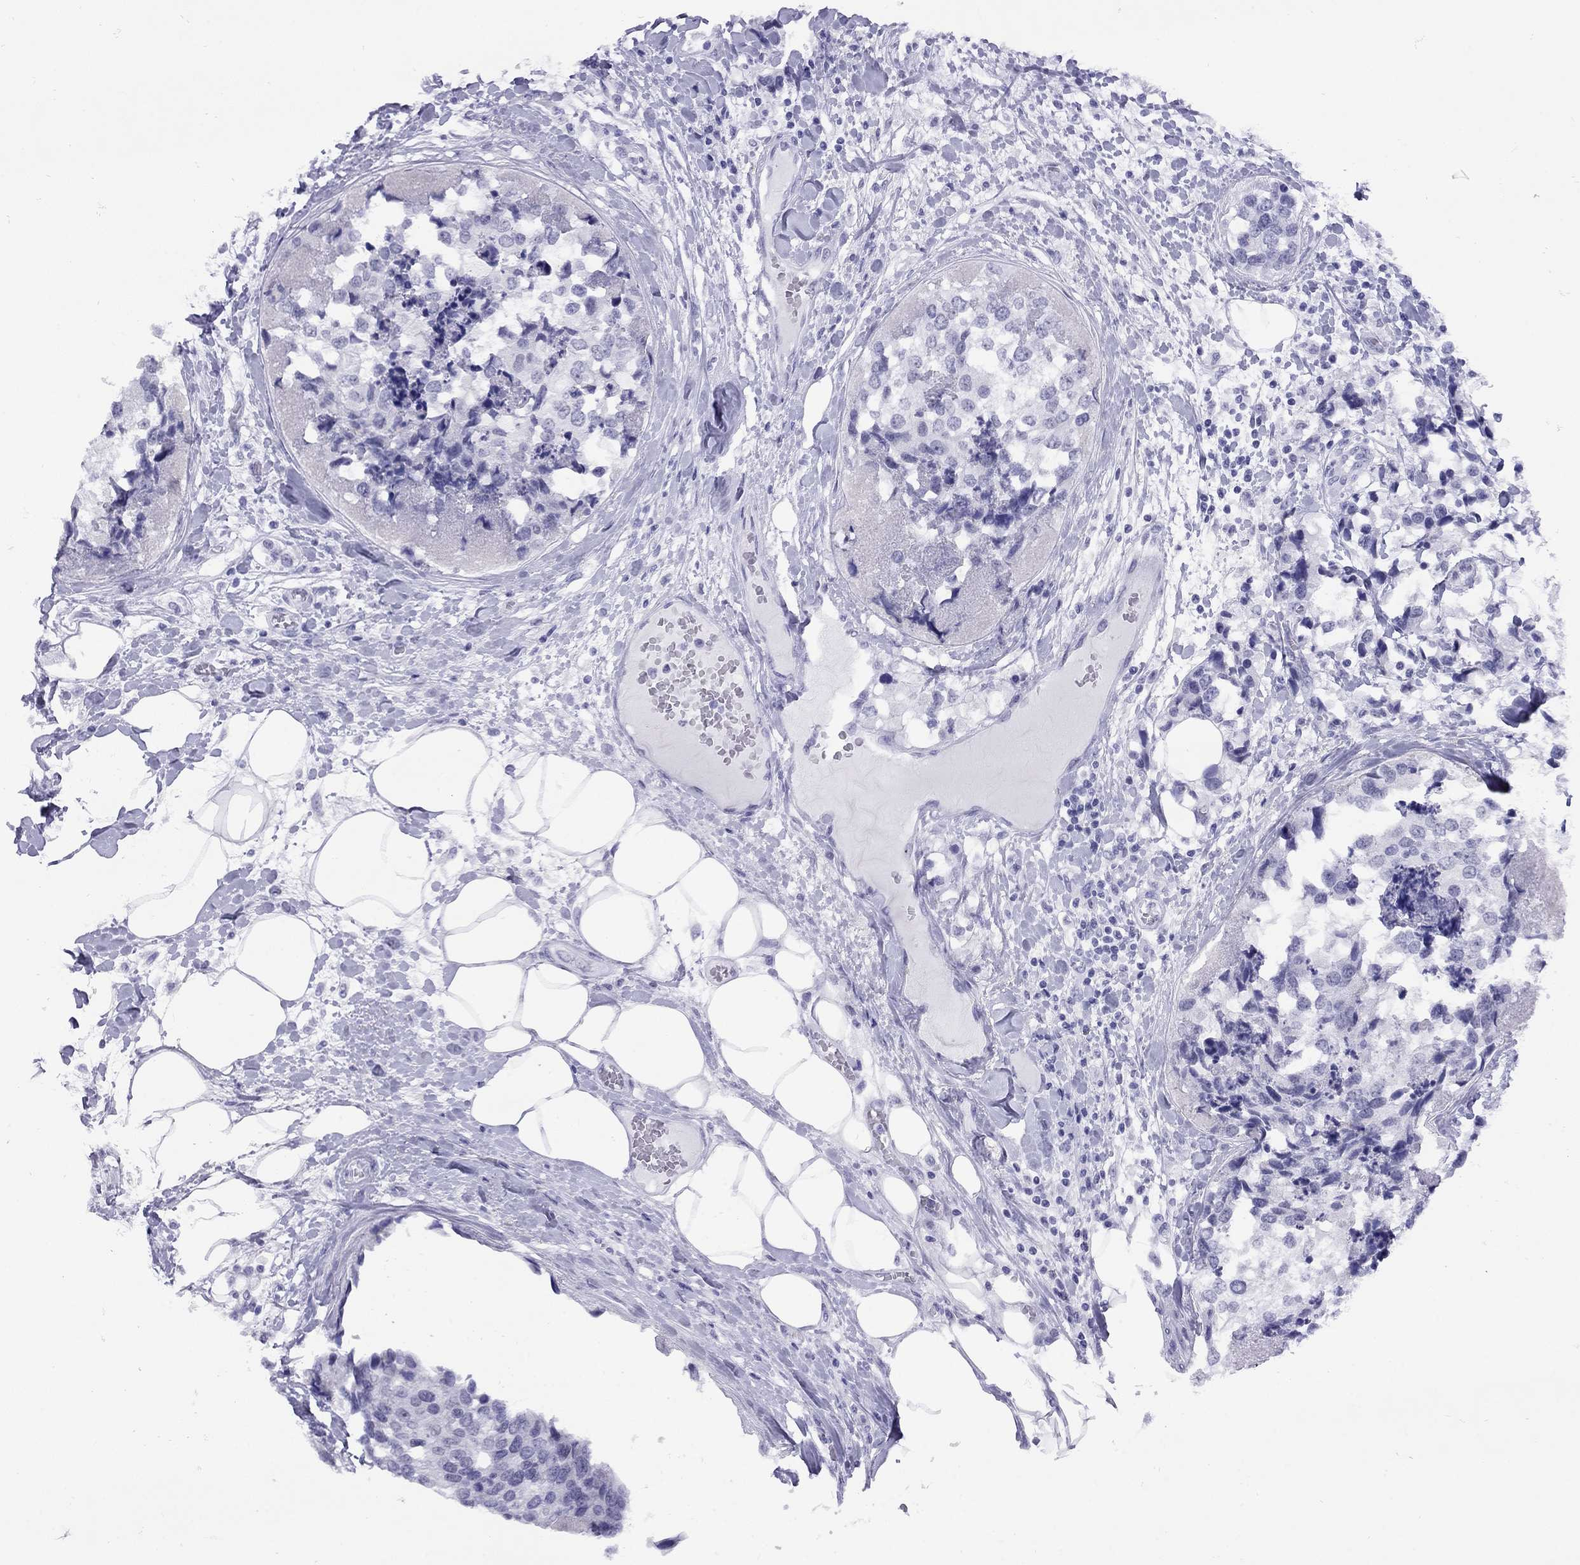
{"staining": {"intensity": "negative", "quantity": "none", "location": "none"}, "tissue": "breast cancer", "cell_type": "Tumor cells", "image_type": "cancer", "snomed": [{"axis": "morphology", "description": "Lobular carcinoma"}, {"axis": "topography", "description": "Breast"}], "caption": "IHC of lobular carcinoma (breast) reveals no expression in tumor cells. (DAB immunohistochemistry, high magnification).", "gene": "LYAR", "patient": {"sex": "female", "age": 59}}